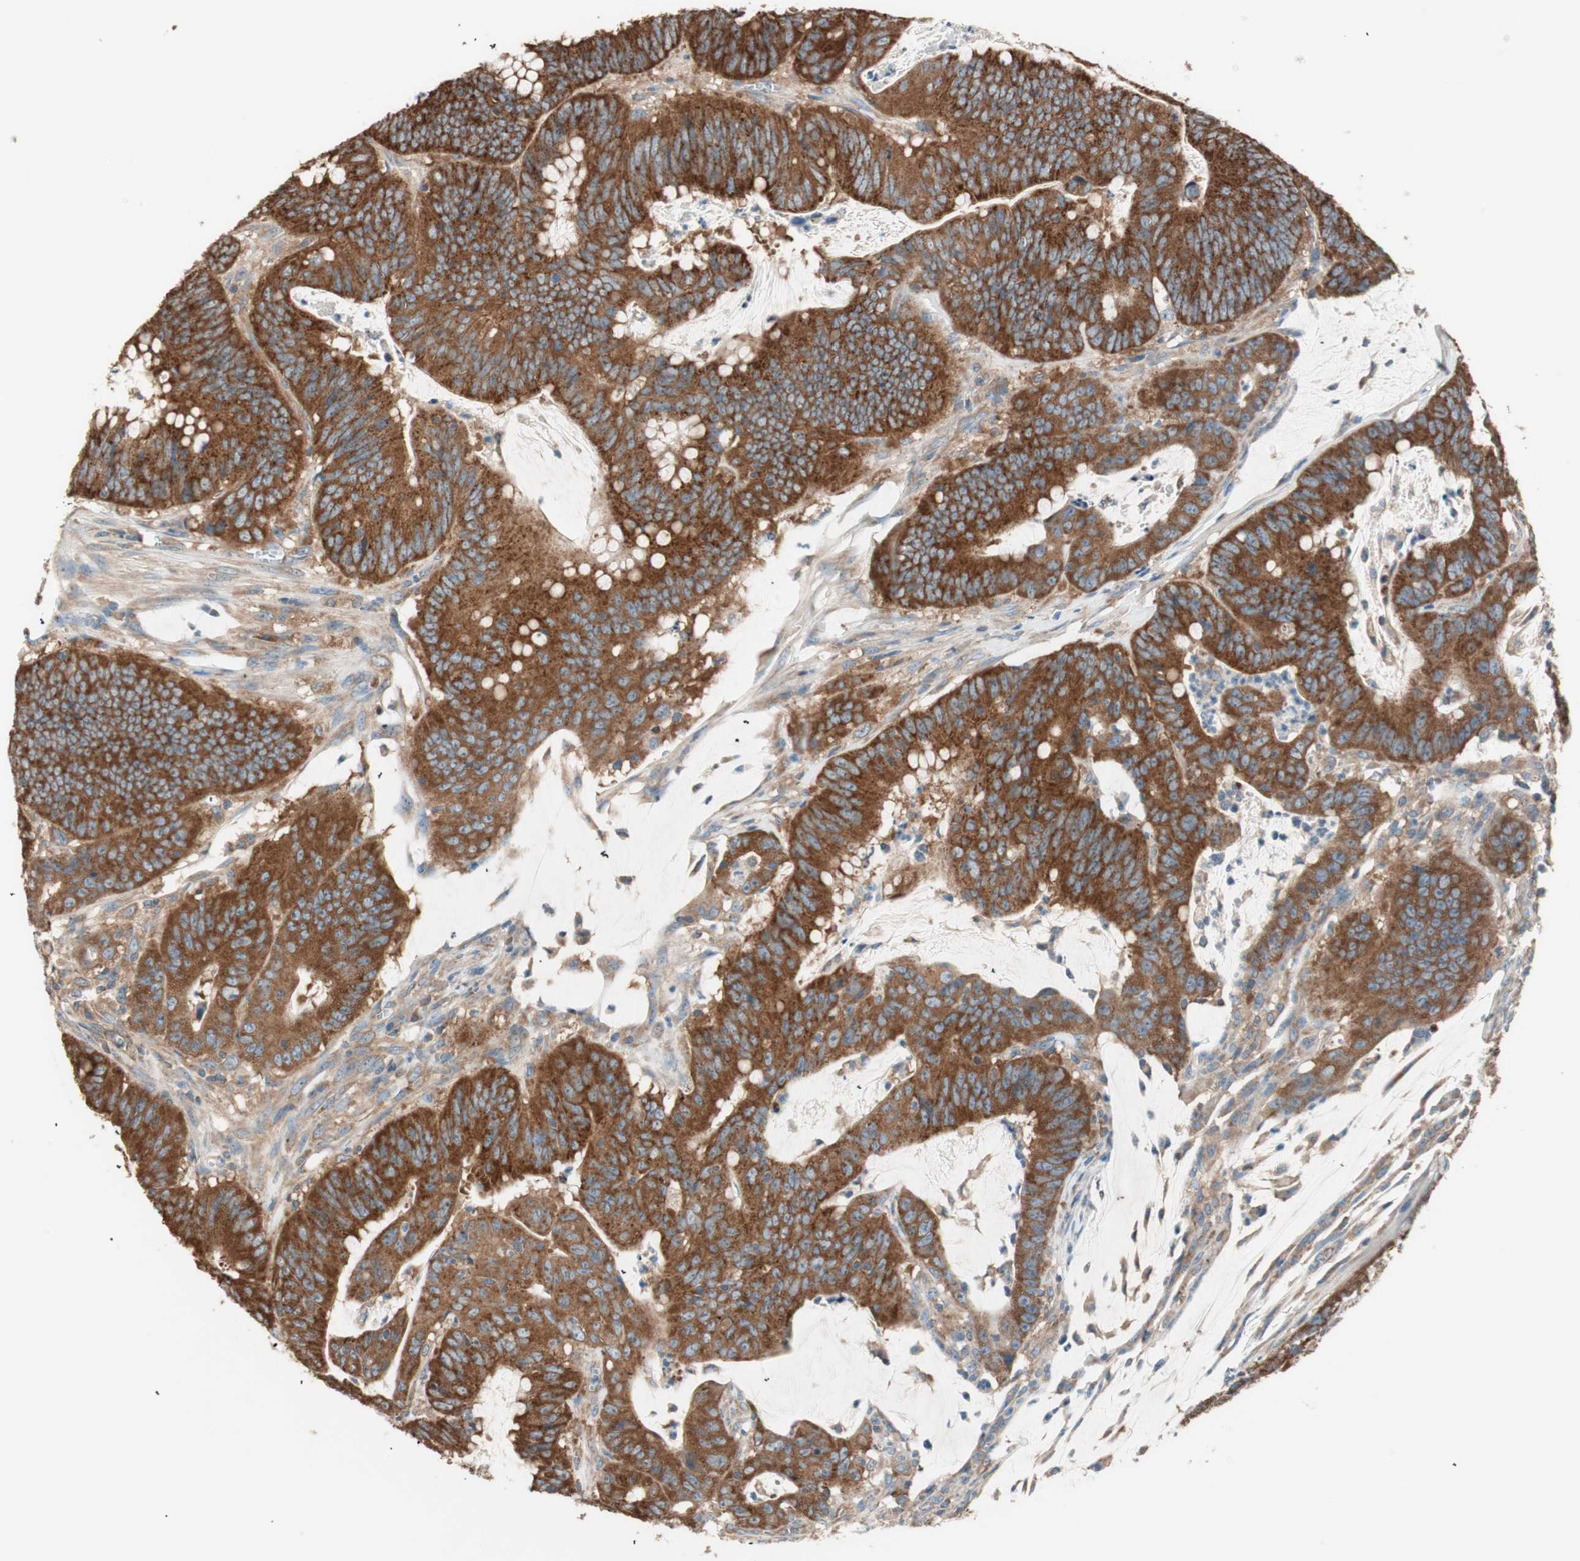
{"staining": {"intensity": "strong", "quantity": ">75%", "location": "cytoplasmic/membranous"}, "tissue": "colorectal cancer", "cell_type": "Tumor cells", "image_type": "cancer", "snomed": [{"axis": "morphology", "description": "Adenocarcinoma, NOS"}, {"axis": "topography", "description": "Colon"}], "caption": "Brown immunohistochemical staining in human colorectal cancer demonstrates strong cytoplasmic/membranous positivity in approximately >75% of tumor cells.", "gene": "CC2D1A", "patient": {"sex": "male", "age": 45}}